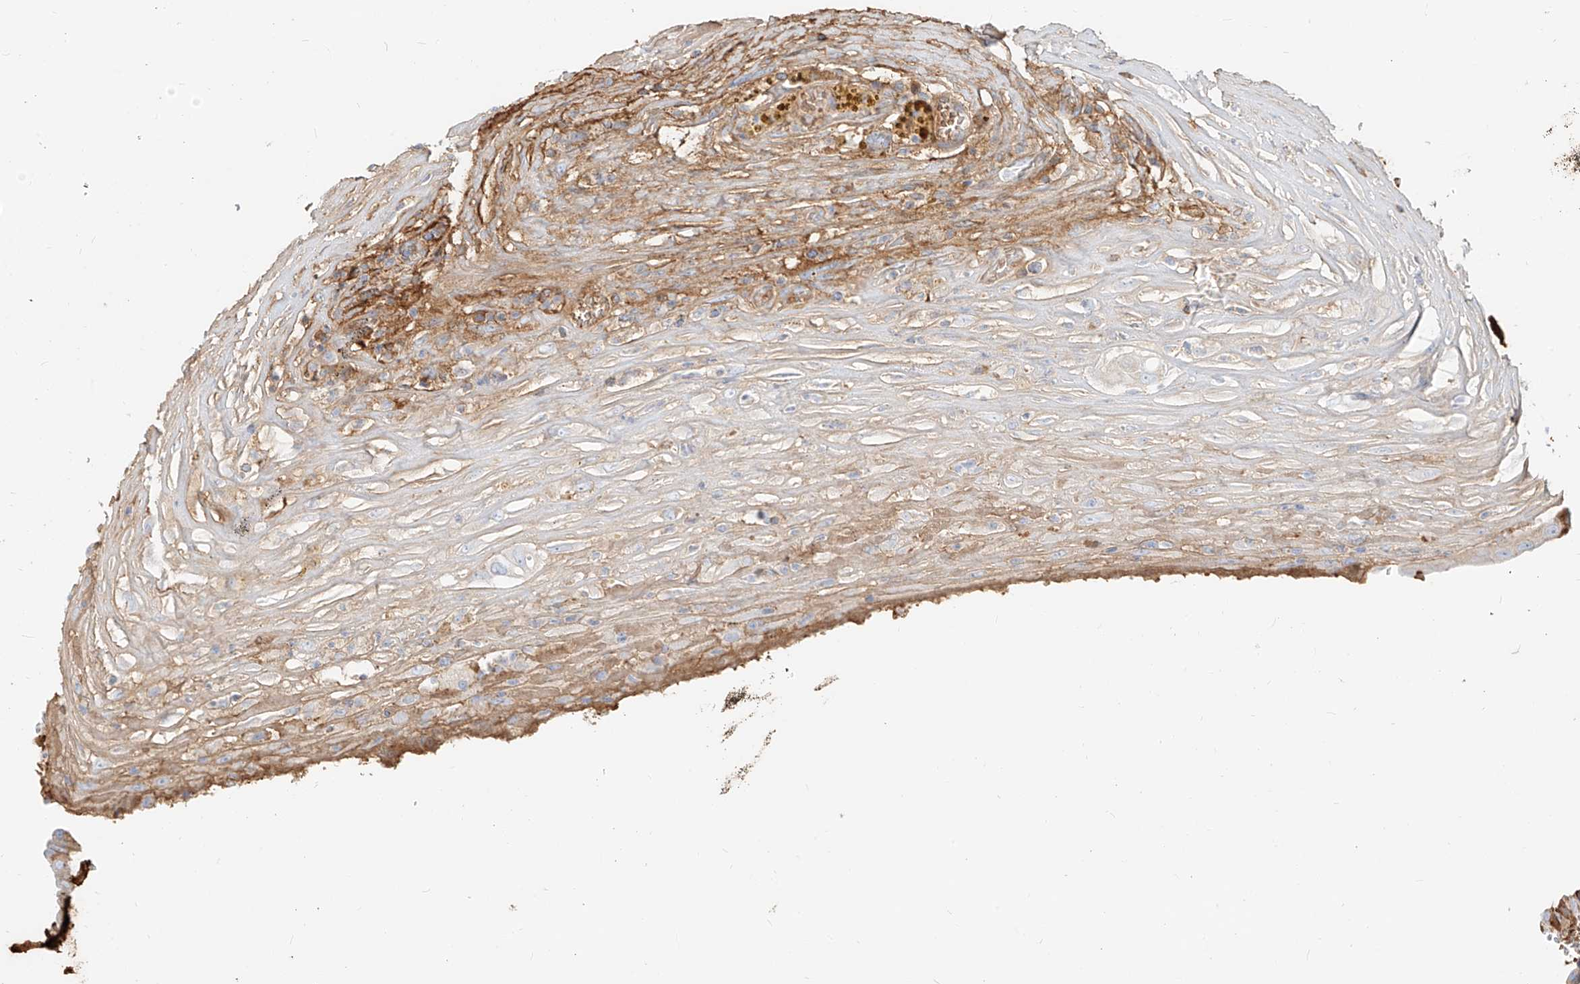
{"staining": {"intensity": "moderate", "quantity": "25%-75%", "location": "cytoplasmic/membranous"}, "tissue": "thyroid cancer", "cell_type": "Tumor cells", "image_type": "cancer", "snomed": [{"axis": "morphology", "description": "Papillary adenocarcinoma, NOS"}, {"axis": "topography", "description": "Thyroid gland"}], "caption": "Papillary adenocarcinoma (thyroid) stained for a protein (brown) reveals moderate cytoplasmic/membranous positive expression in approximately 25%-75% of tumor cells.", "gene": "OCSTAMP", "patient": {"sex": "male", "age": 77}}